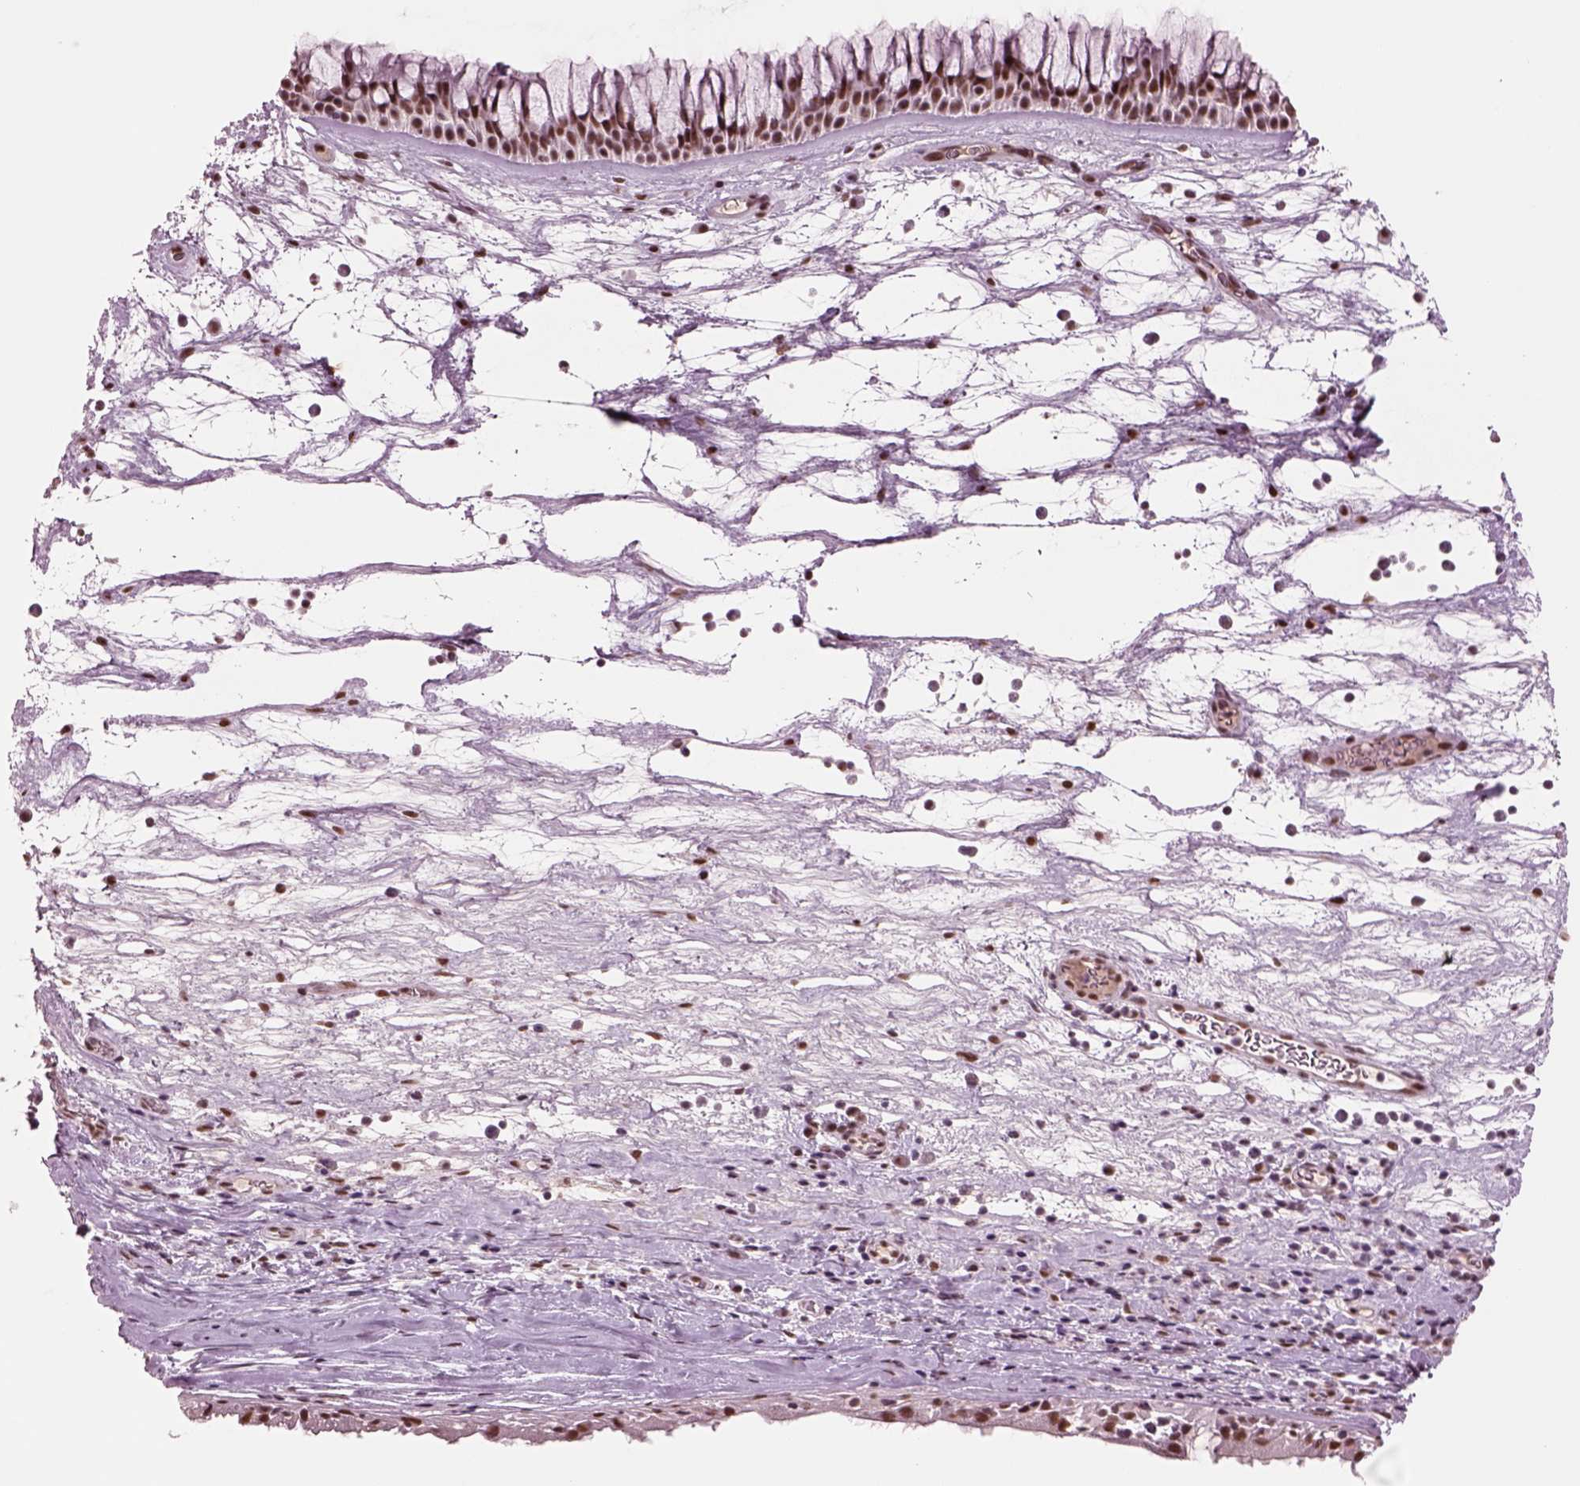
{"staining": {"intensity": "strong", "quantity": ">75%", "location": "nuclear"}, "tissue": "nasopharynx", "cell_type": "Respiratory epithelial cells", "image_type": "normal", "snomed": [{"axis": "morphology", "description": "Normal tissue, NOS"}, {"axis": "topography", "description": "Nasopharynx"}], "caption": "A brown stain labels strong nuclear positivity of a protein in respiratory epithelial cells of unremarkable nasopharynx. (DAB (3,3'-diaminobenzidine) = brown stain, brightfield microscopy at high magnification).", "gene": "SEPHS1", "patient": {"sex": "male", "age": 74}}